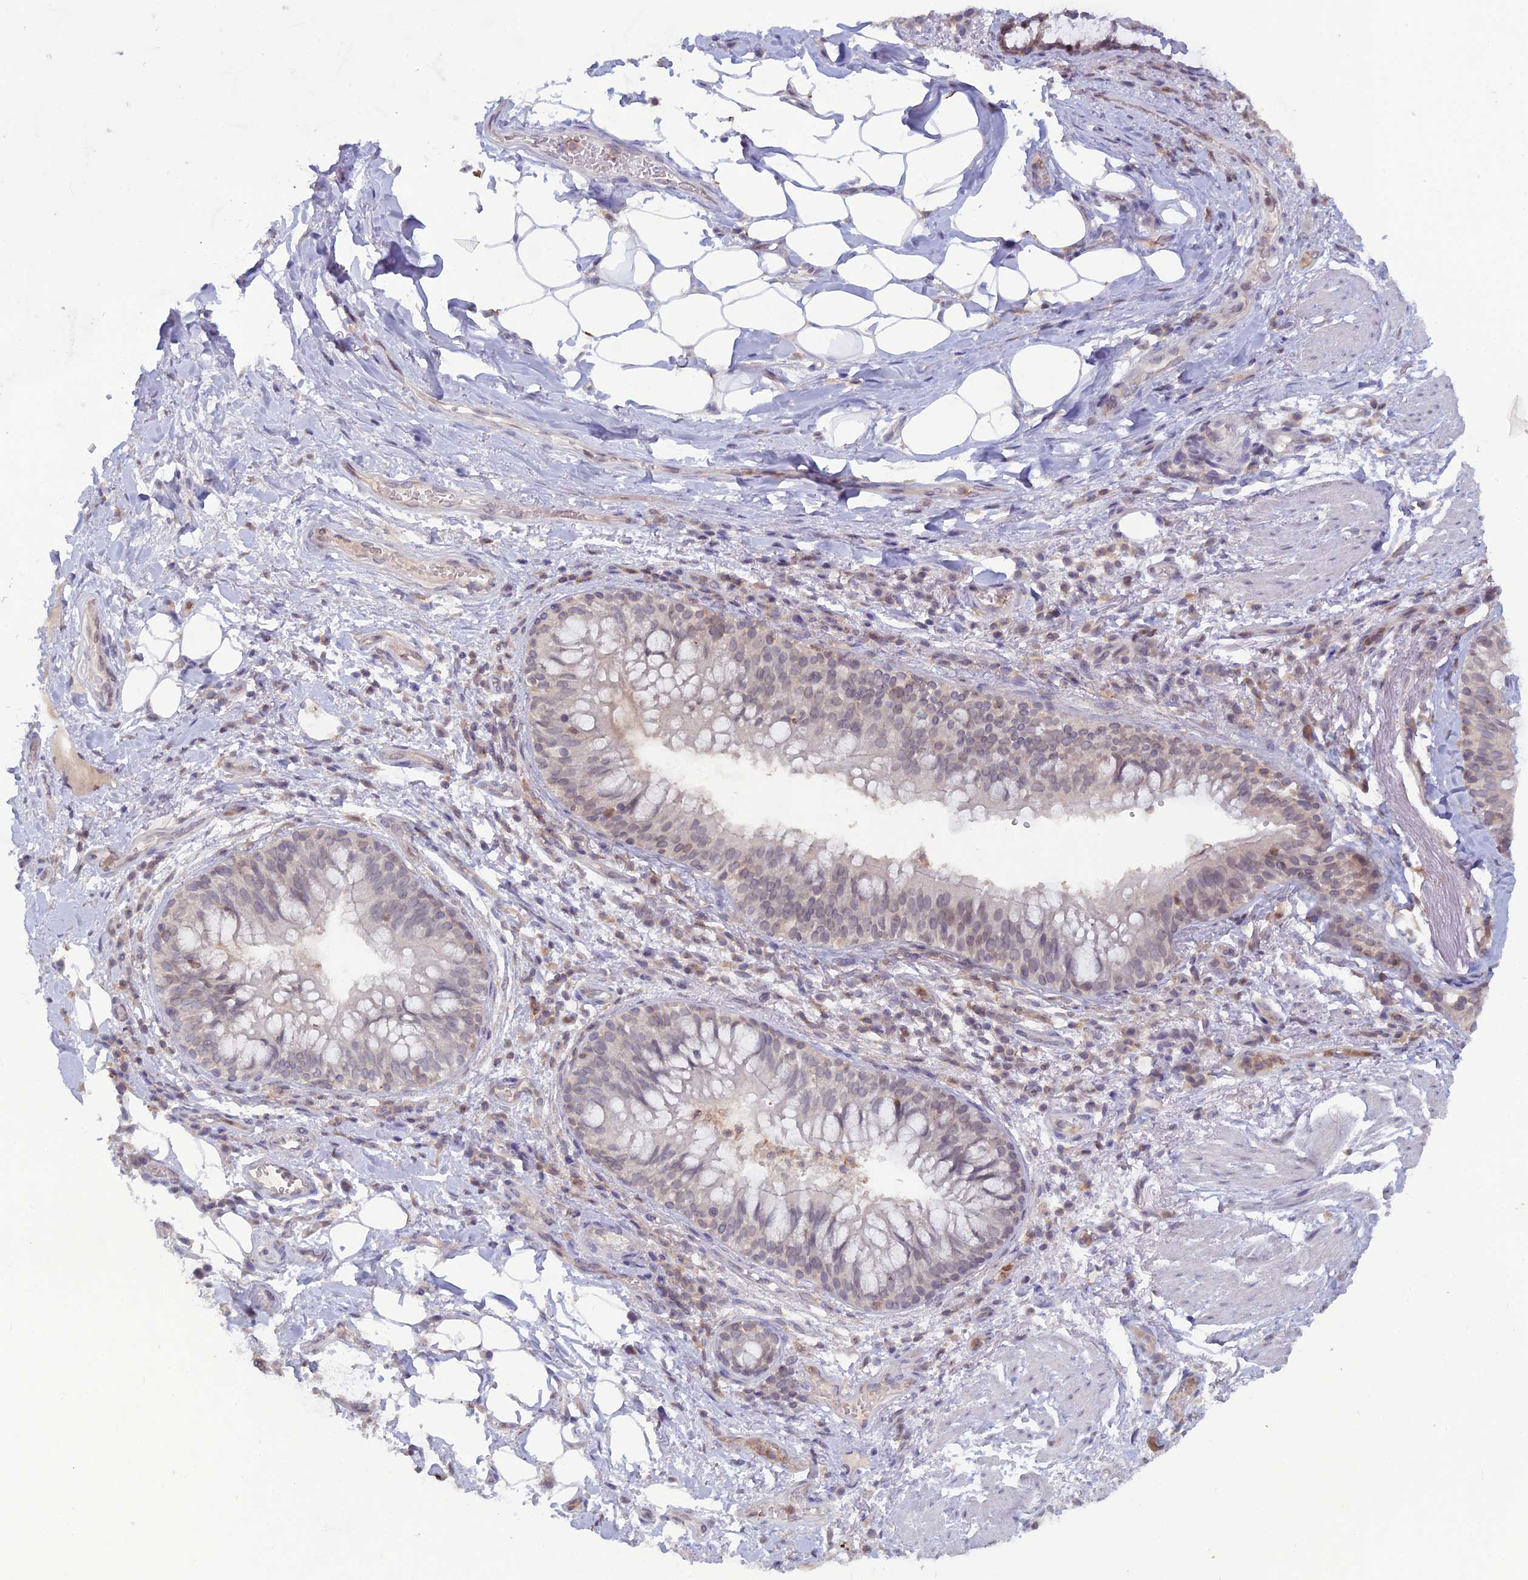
{"staining": {"intensity": "negative", "quantity": "none", "location": "none"}, "tissue": "adipose tissue", "cell_type": "Adipocytes", "image_type": "normal", "snomed": [{"axis": "morphology", "description": "Normal tissue, NOS"}, {"axis": "topography", "description": "Lymph node"}, {"axis": "topography", "description": "Cartilage tissue"}, {"axis": "topography", "description": "Bronchus"}], "caption": "Human adipose tissue stained for a protein using immunohistochemistry exhibits no expression in adipocytes.", "gene": "WDR46", "patient": {"sex": "male", "age": 63}}